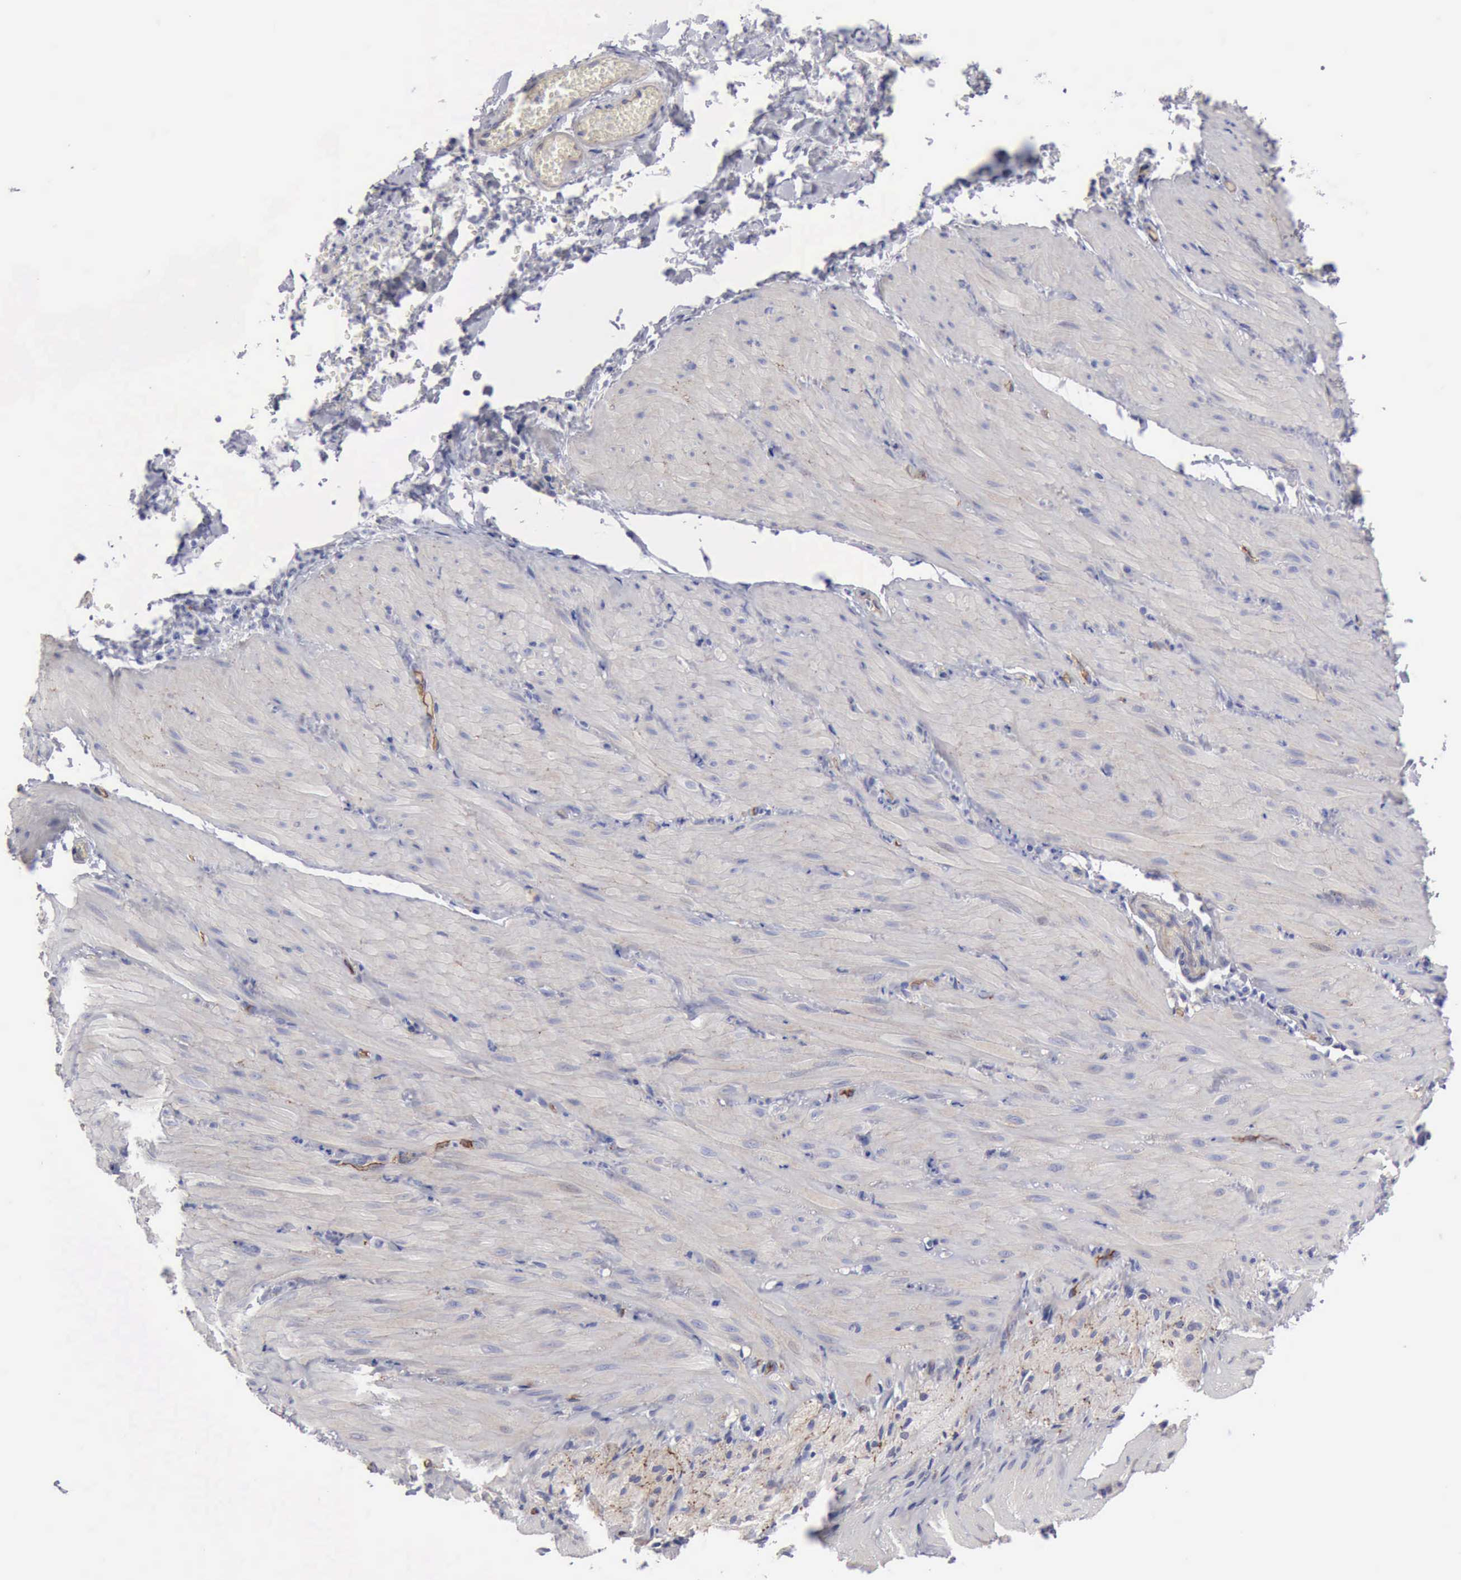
{"staining": {"intensity": "weak", "quantity": "<25%", "location": "cytoplasmic/membranous"}, "tissue": "smooth muscle", "cell_type": "Smooth muscle cells", "image_type": "normal", "snomed": [{"axis": "morphology", "description": "Normal tissue, NOS"}, {"axis": "topography", "description": "Duodenum"}], "caption": "Smooth muscle cells show no significant staining in normal smooth muscle. (DAB (3,3'-diaminobenzidine) IHC with hematoxylin counter stain).", "gene": "RDX", "patient": {"sex": "male", "age": 63}}